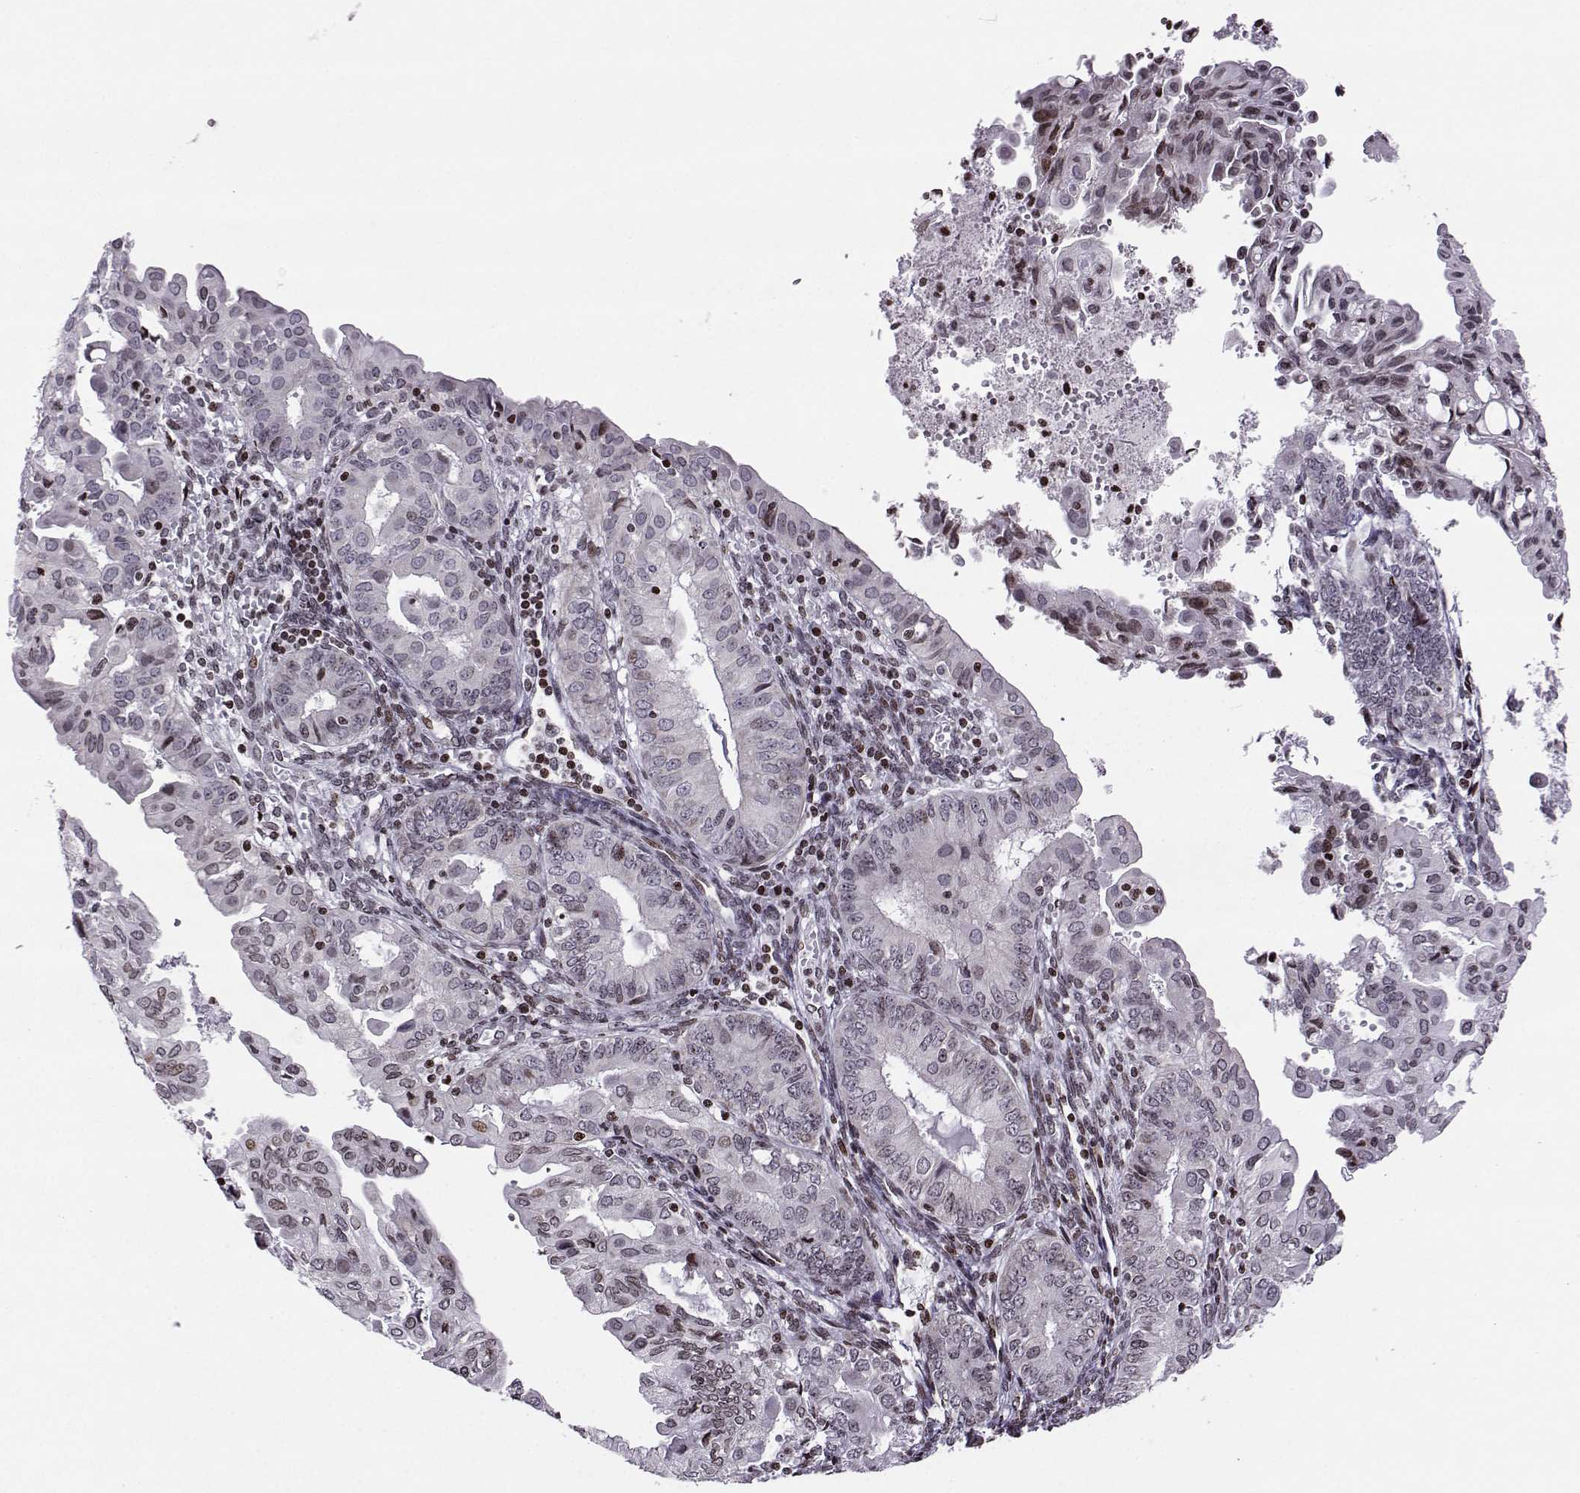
{"staining": {"intensity": "negative", "quantity": "none", "location": "none"}, "tissue": "endometrial cancer", "cell_type": "Tumor cells", "image_type": "cancer", "snomed": [{"axis": "morphology", "description": "Adenocarcinoma, NOS"}, {"axis": "topography", "description": "Endometrium"}], "caption": "Adenocarcinoma (endometrial) was stained to show a protein in brown. There is no significant positivity in tumor cells. The staining was performed using DAB (3,3'-diaminobenzidine) to visualize the protein expression in brown, while the nuclei were stained in blue with hematoxylin (Magnification: 20x).", "gene": "ZNF19", "patient": {"sex": "female", "age": 68}}